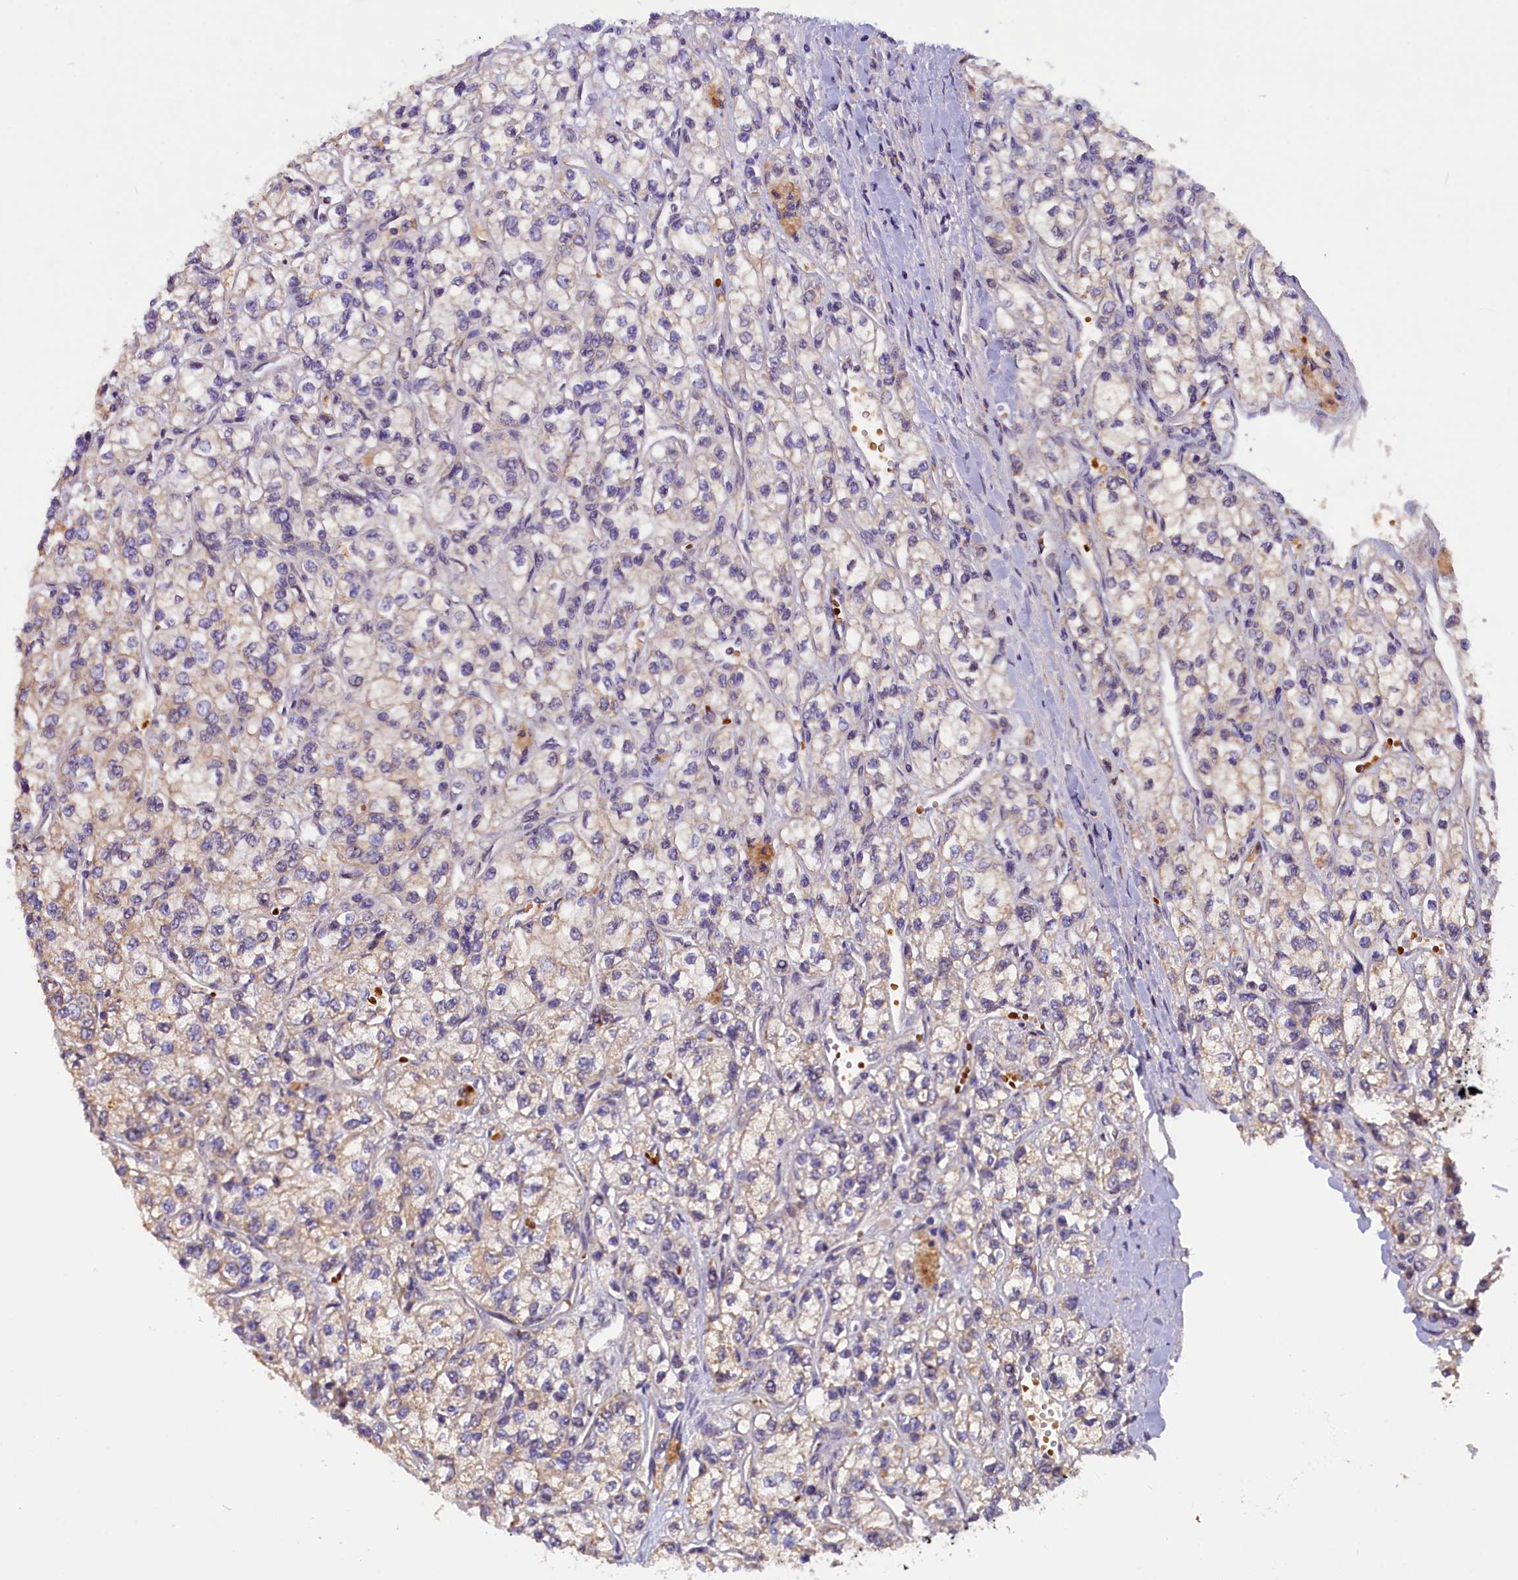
{"staining": {"intensity": "weak", "quantity": "<25%", "location": "cytoplasmic/membranous"}, "tissue": "renal cancer", "cell_type": "Tumor cells", "image_type": "cancer", "snomed": [{"axis": "morphology", "description": "Adenocarcinoma, NOS"}, {"axis": "topography", "description": "Kidney"}], "caption": "This is an immunohistochemistry micrograph of human adenocarcinoma (renal). There is no positivity in tumor cells.", "gene": "CCDC9B", "patient": {"sex": "male", "age": 80}}